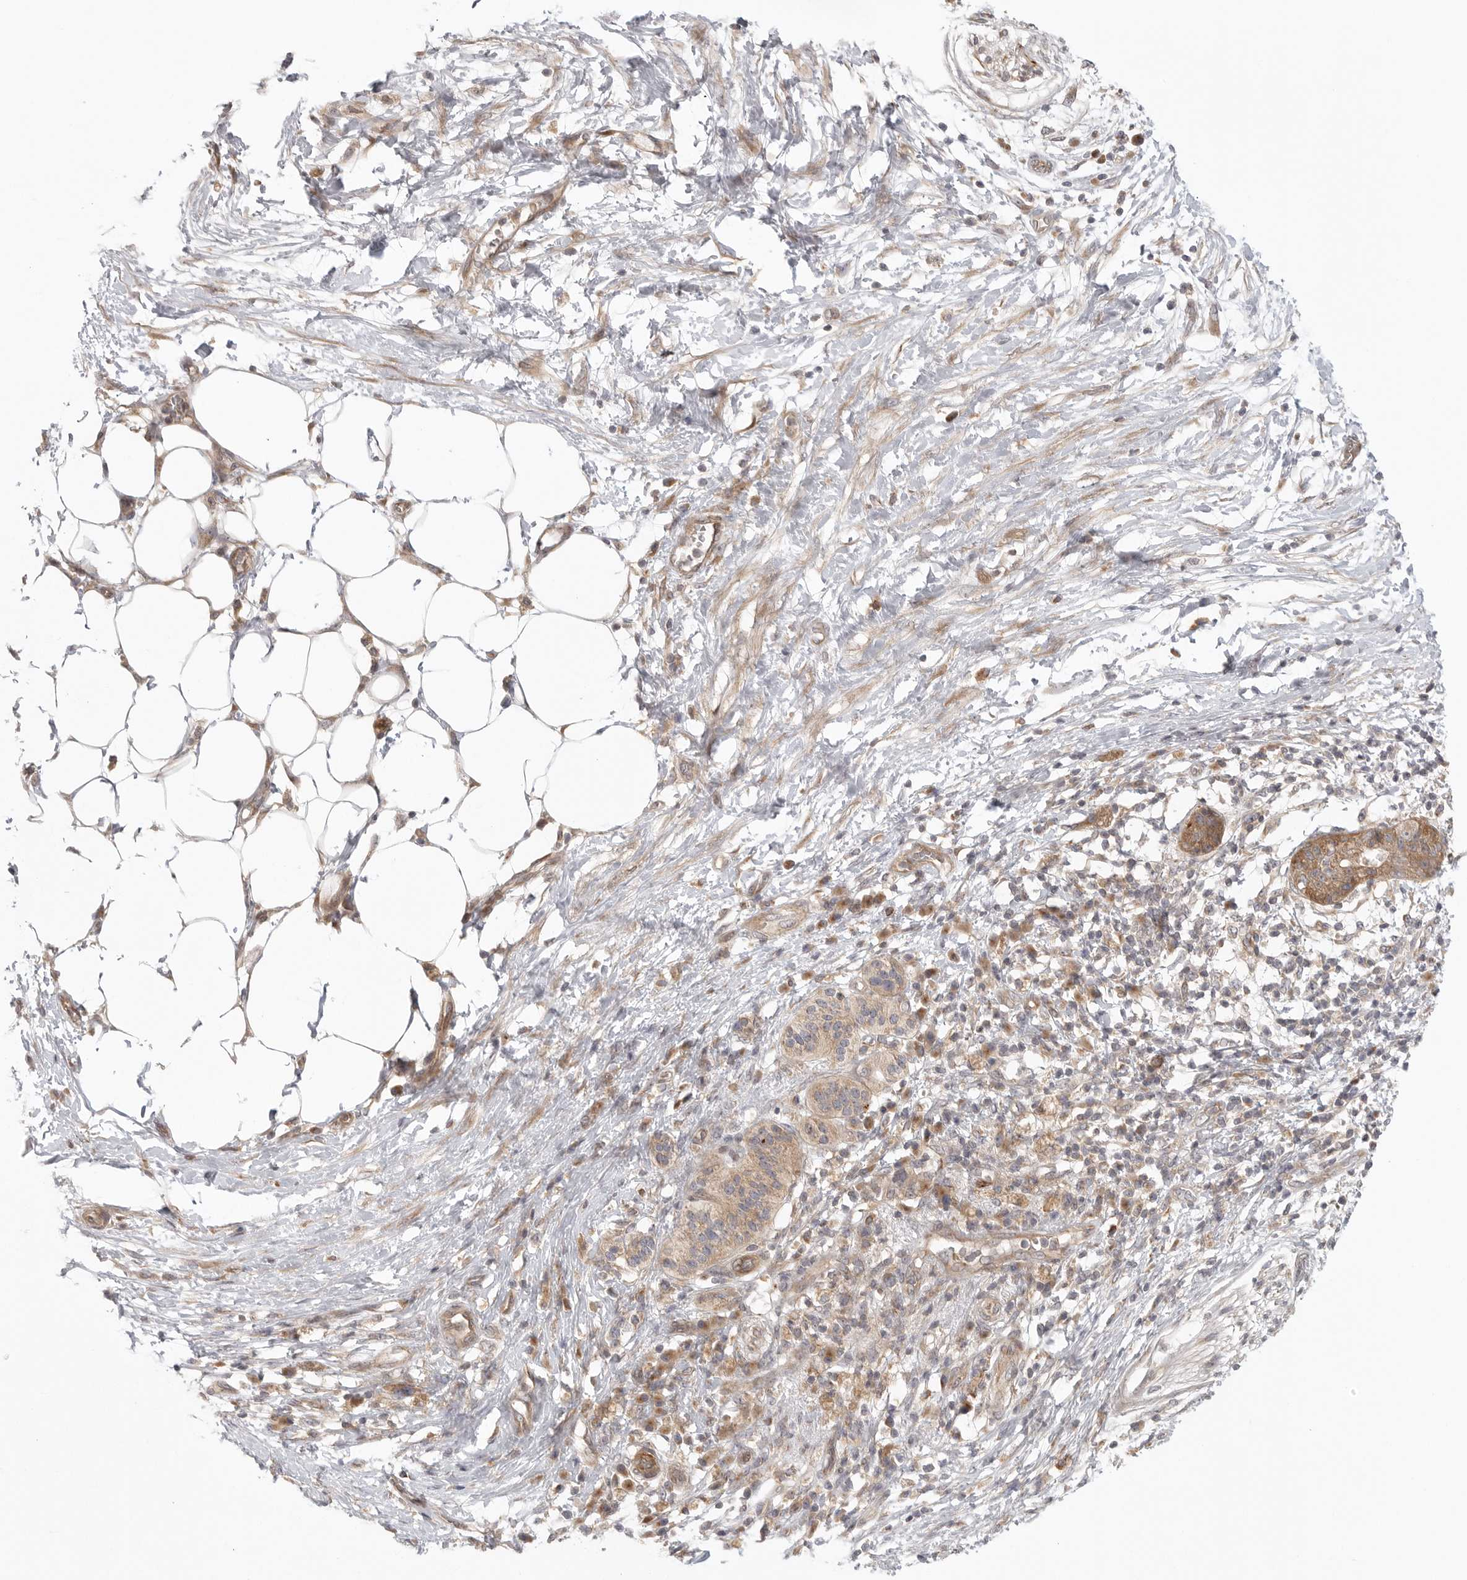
{"staining": {"intensity": "moderate", "quantity": ">75%", "location": "cytoplasmic/membranous"}, "tissue": "pancreatic cancer", "cell_type": "Tumor cells", "image_type": "cancer", "snomed": [{"axis": "morphology", "description": "Adenocarcinoma, NOS"}, {"axis": "topography", "description": "Pancreas"}], "caption": "About >75% of tumor cells in human pancreatic cancer (adenocarcinoma) reveal moderate cytoplasmic/membranous protein staining as visualized by brown immunohistochemical staining.", "gene": "CCPG1", "patient": {"sex": "female", "age": 78}}